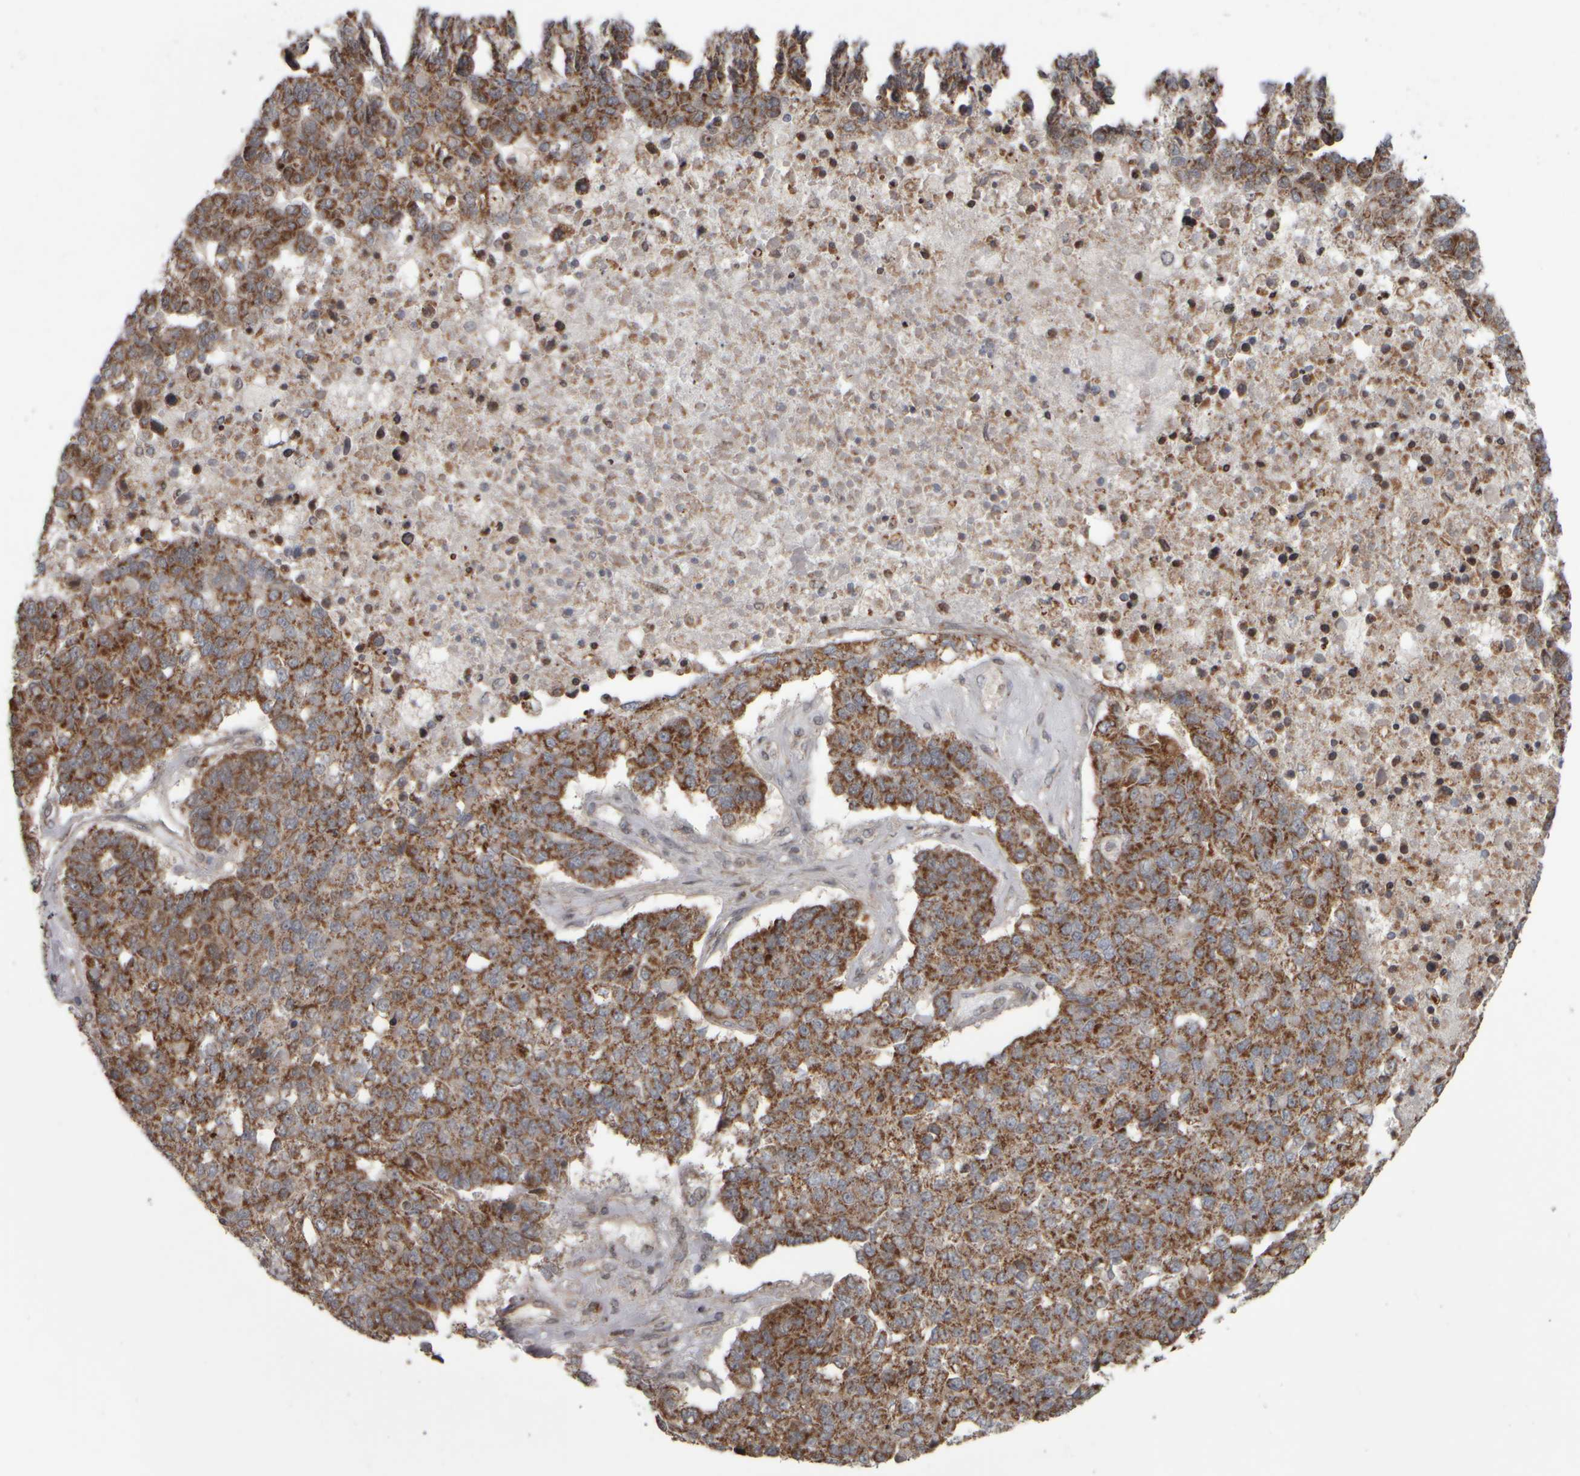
{"staining": {"intensity": "moderate", "quantity": ">75%", "location": "cytoplasmic/membranous"}, "tissue": "pancreatic cancer", "cell_type": "Tumor cells", "image_type": "cancer", "snomed": [{"axis": "morphology", "description": "Adenocarcinoma, NOS"}, {"axis": "topography", "description": "Pancreas"}], "caption": "Adenocarcinoma (pancreatic) stained with DAB (3,3'-diaminobenzidine) immunohistochemistry demonstrates medium levels of moderate cytoplasmic/membranous positivity in approximately >75% of tumor cells. The staining was performed using DAB (3,3'-diaminobenzidine), with brown indicating positive protein expression. Nuclei are stained blue with hematoxylin.", "gene": "CWC27", "patient": {"sex": "female", "age": 61}}